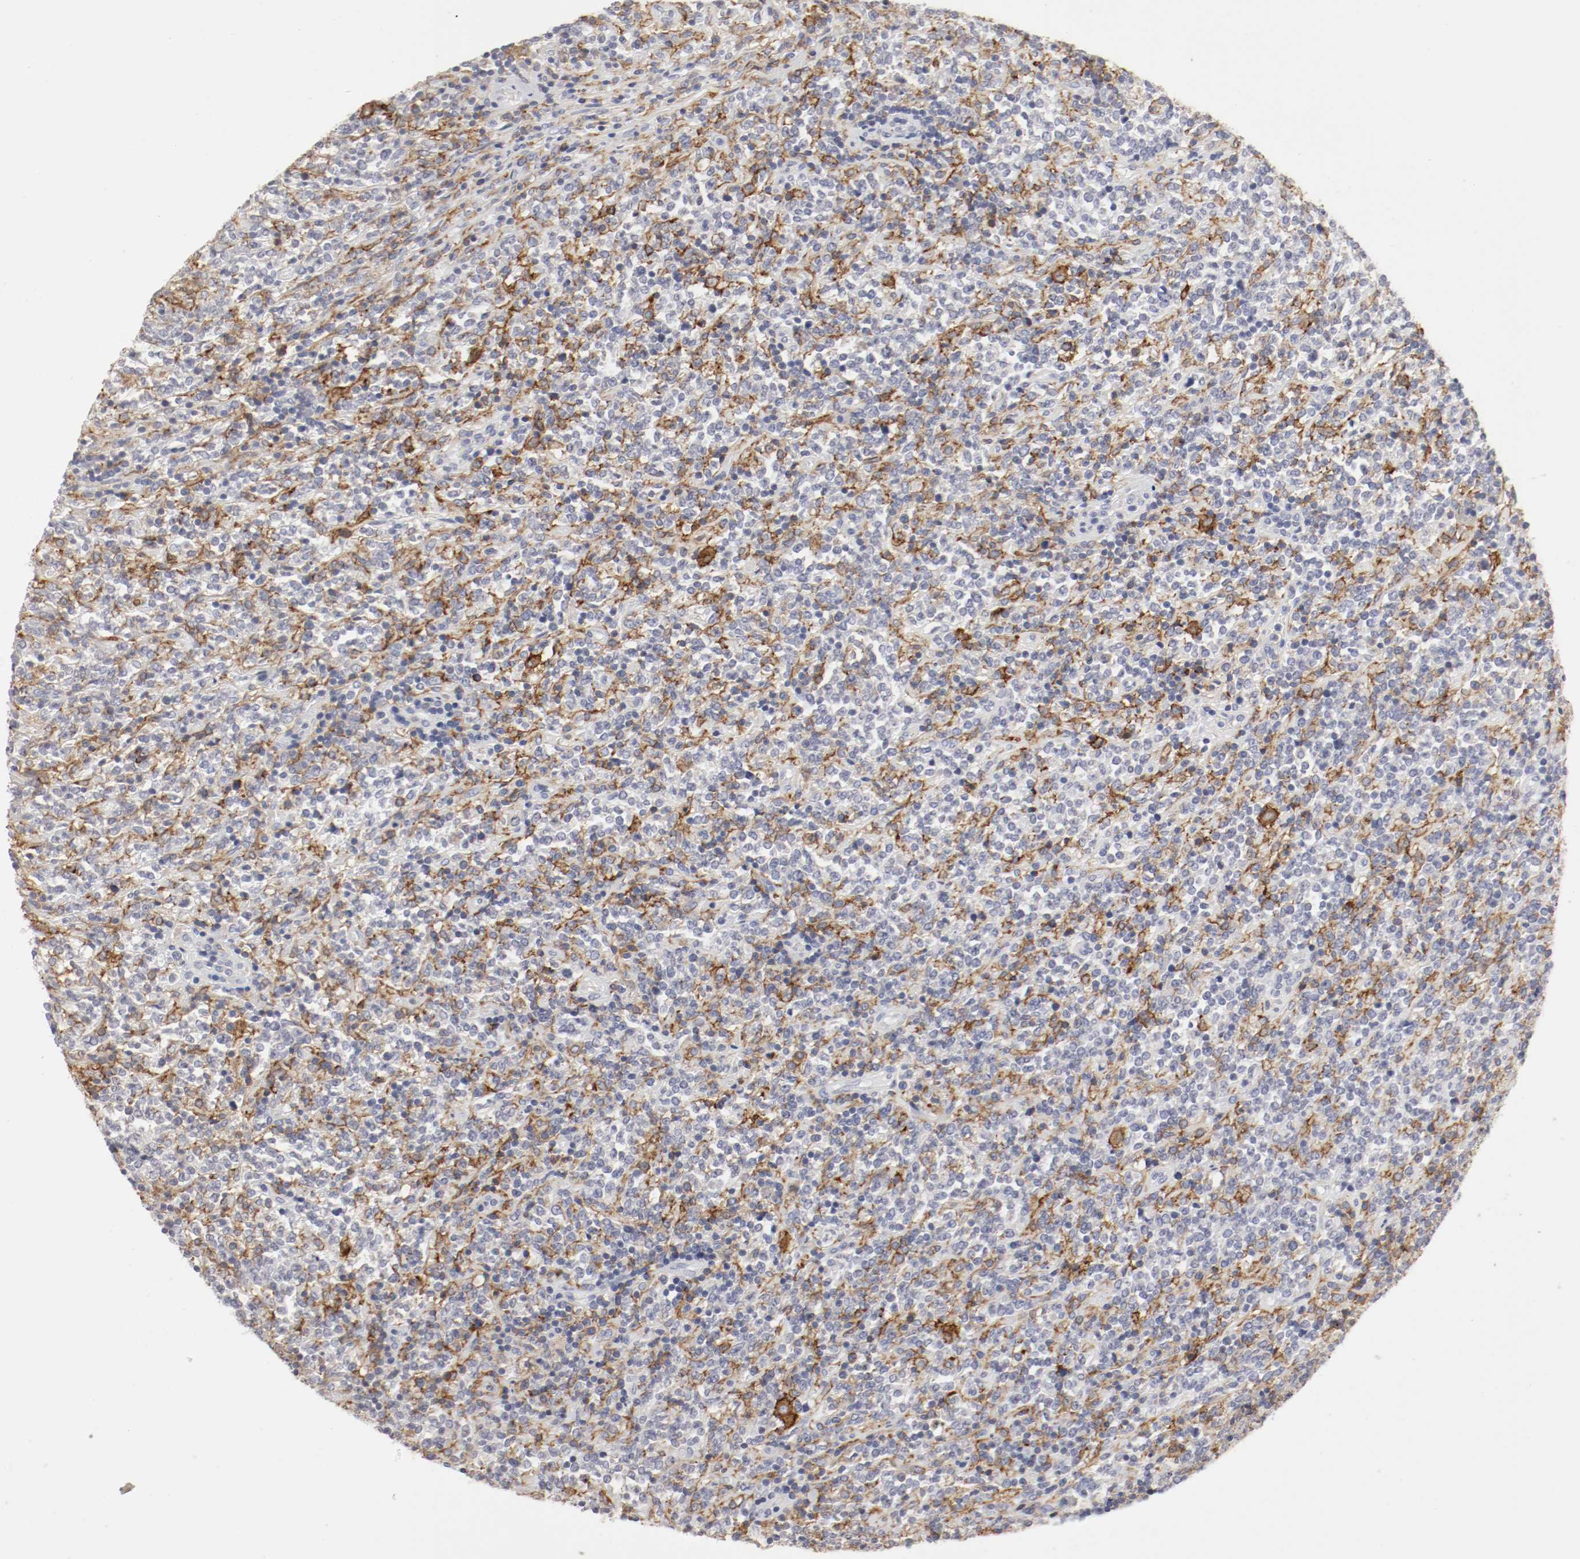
{"staining": {"intensity": "negative", "quantity": "none", "location": "none"}, "tissue": "lymphoma", "cell_type": "Tumor cells", "image_type": "cancer", "snomed": [{"axis": "morphology", "description": "Malignant lymphoma, non-Hodgkin's type, High grade"}, {"axis": "topography", "description": "Soft tissue"}], "caption": "Immunohistochemistry micrograph of high-grade malignant lymphoma, non-Hodgkin's type stained for a protein (brown), which demonstrates no staining in tumor cells.", "gene": "ITGAX", "patient": {"sex": "male", "age": 18}}